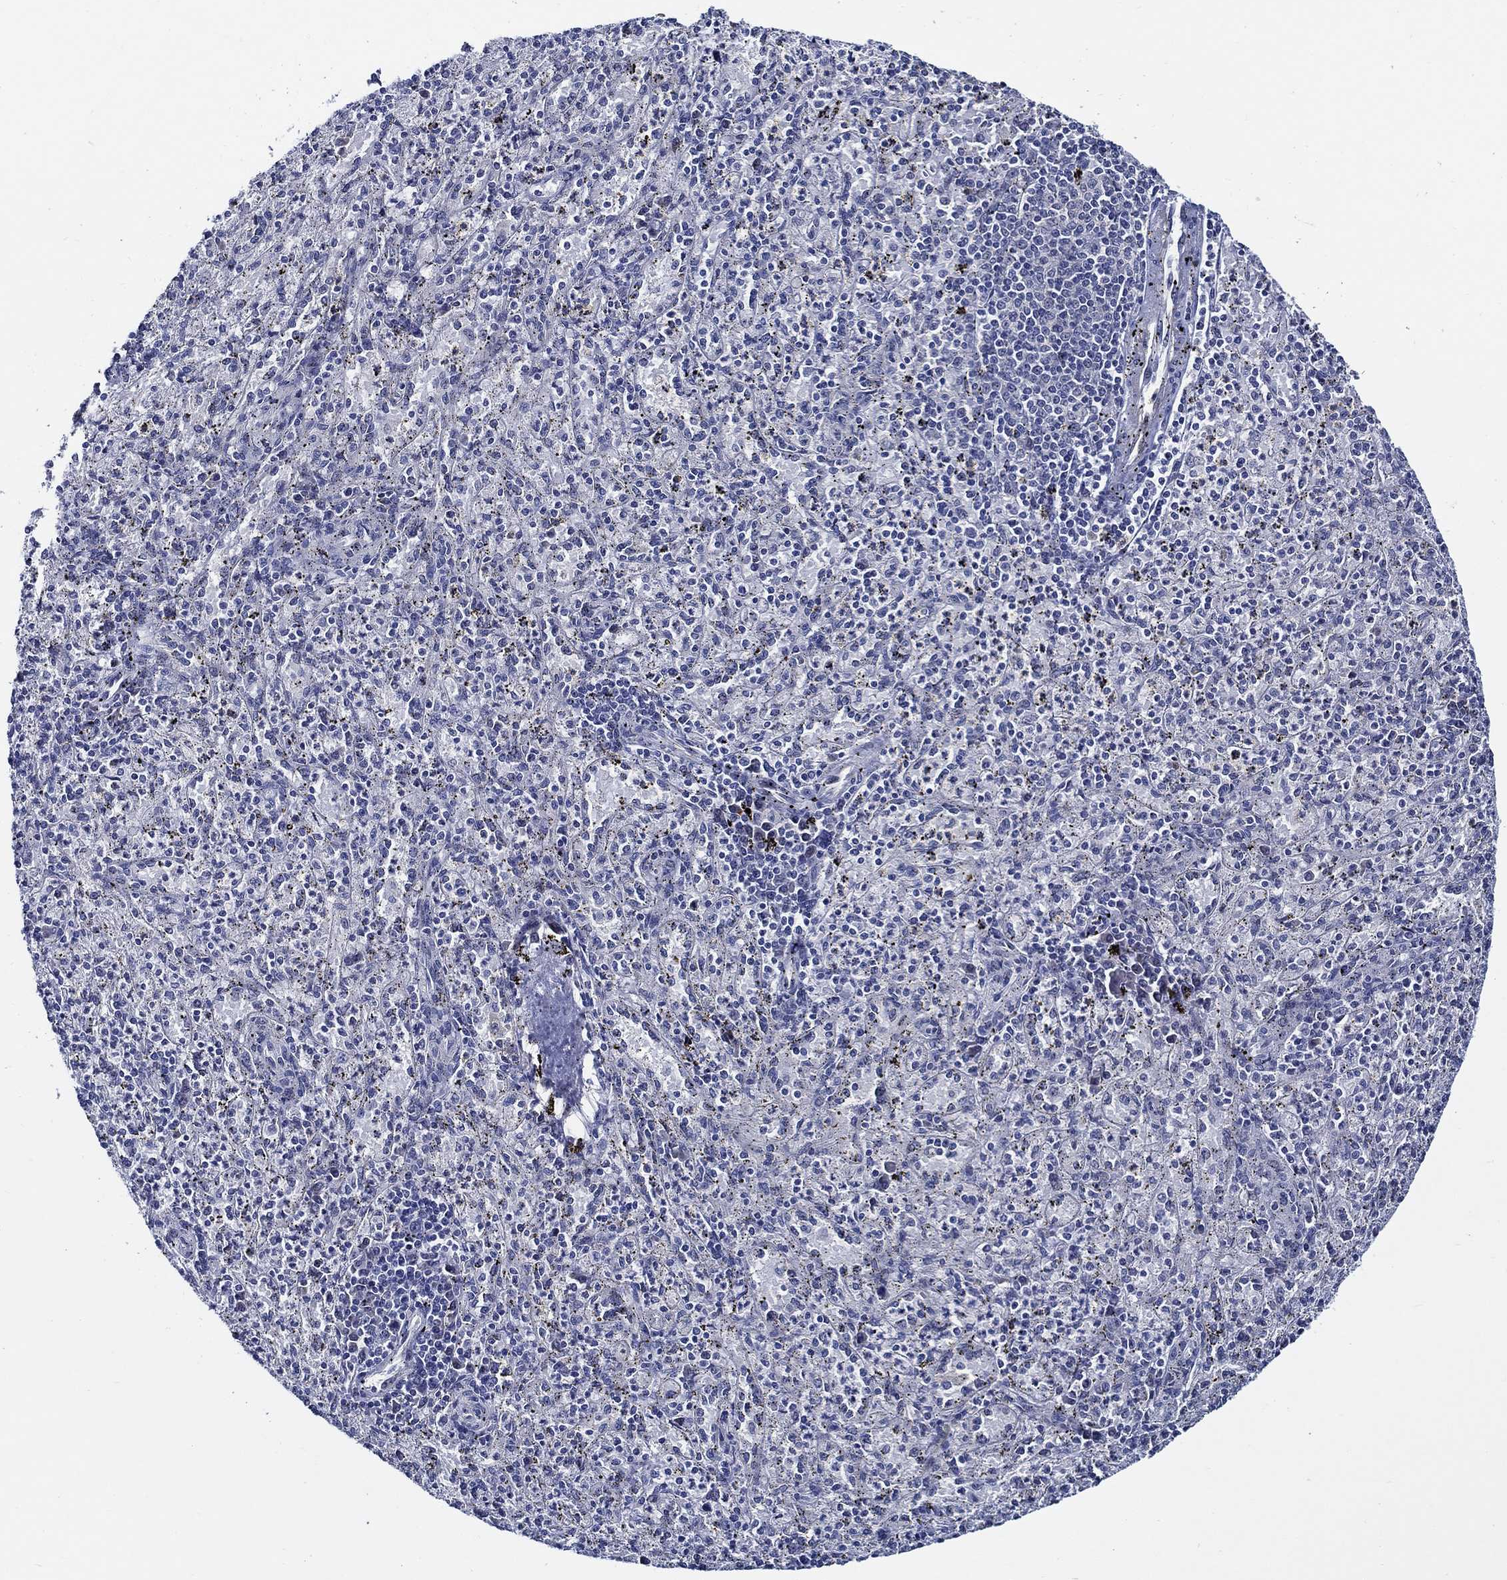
{"staining": {"intensity": "negative", "quantity": "none", "location": "none"}, "tissue": "spleen", "cell_type": "Cells in red pulp", "image_type": "normal", "snomed": [{"axis": "morphology", "description": "Normal tissue, NOS"}, {"axis": "topography", "description": "Spleen"}], "caption": "This micrograph is of benign spleen stained with IHC to label a protein in brown with the nuclei are counter-stained blue. There is no staining in cells in red pulp. (DAB IHC visualized using brightfield microscopy, high magnification).", "gene": "C8orf48", "patient": {"sex": "male", "age": 60}}